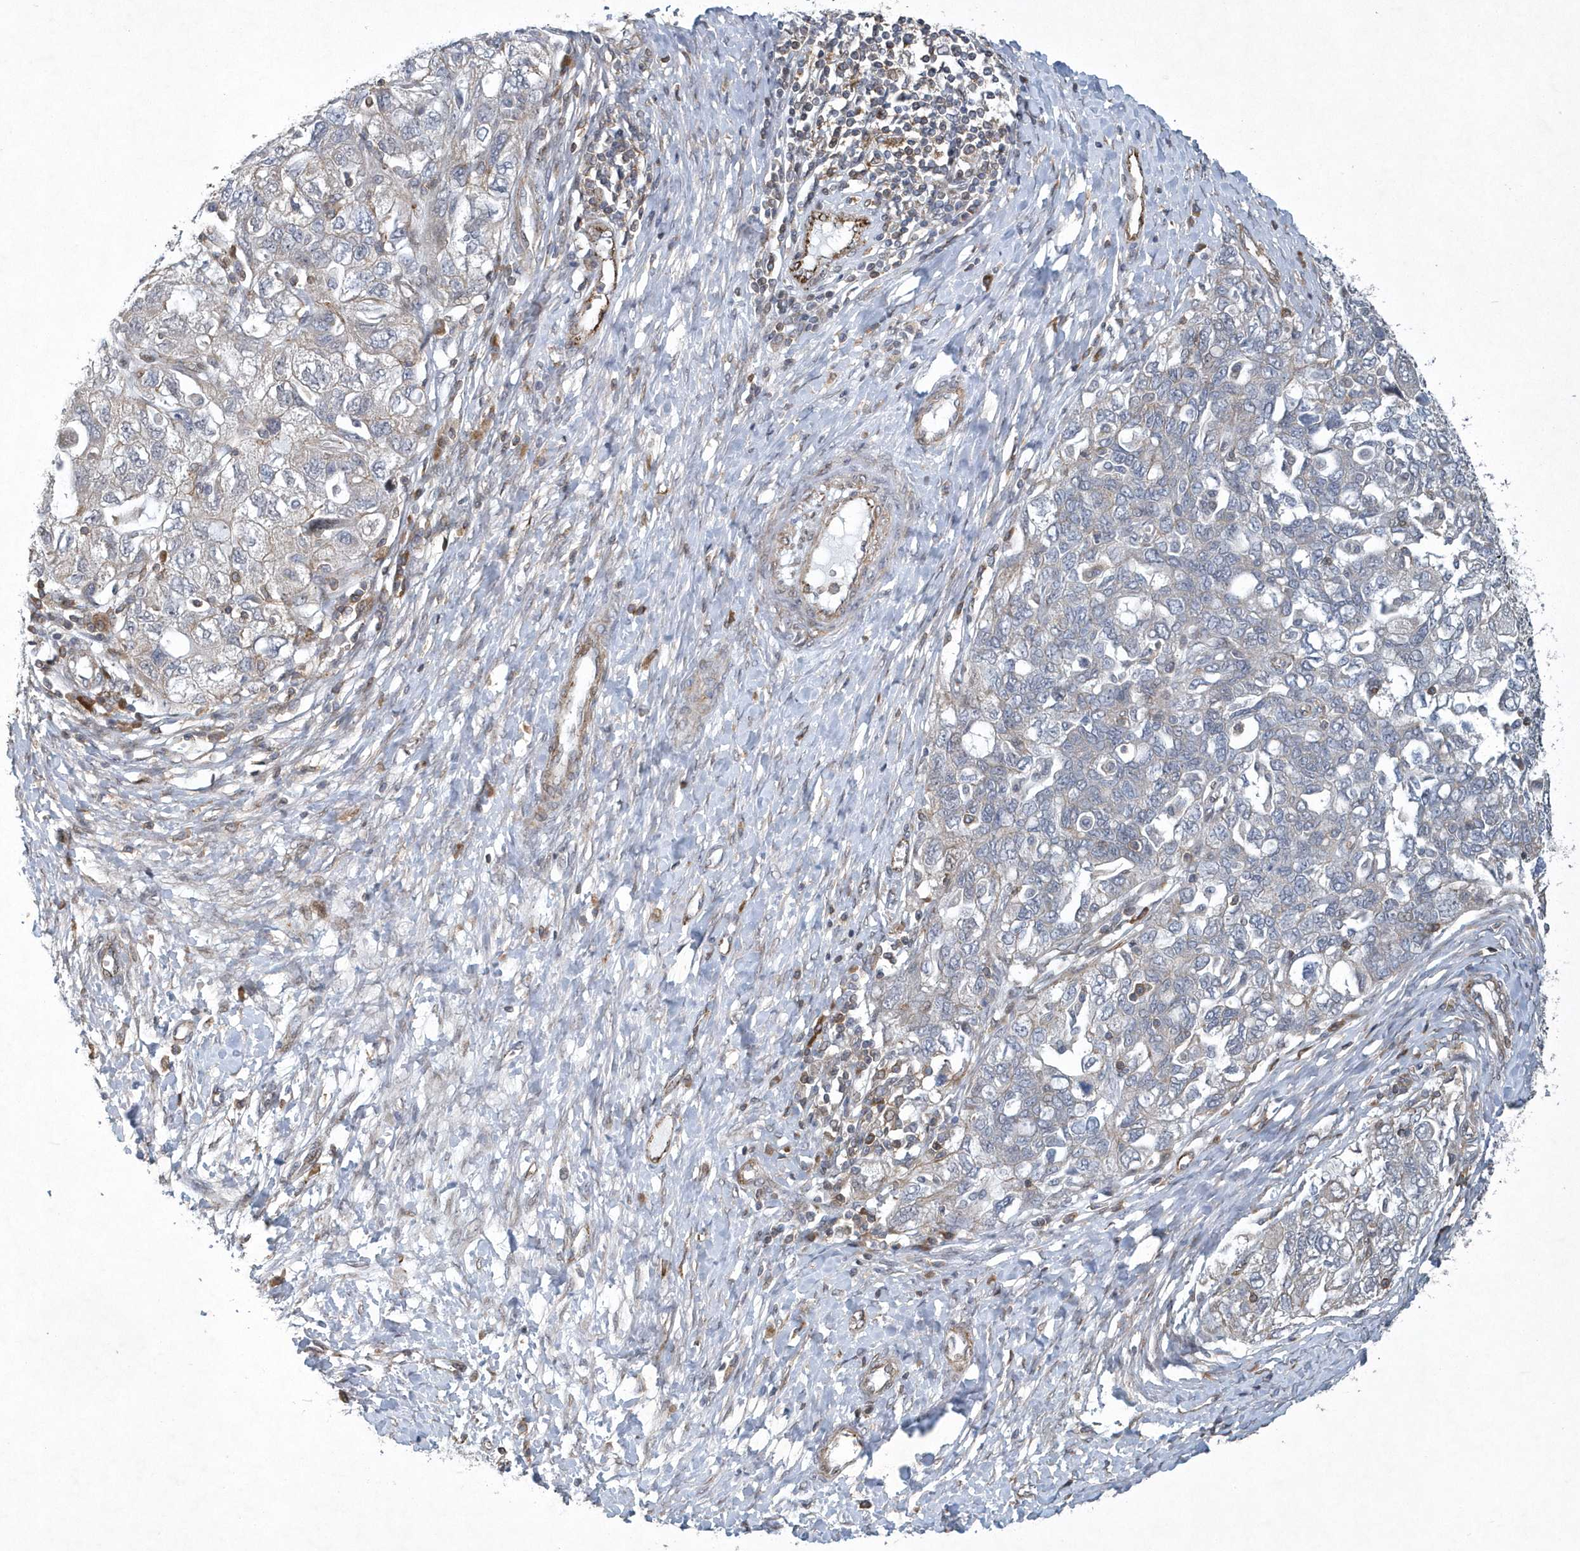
{"staining": {"intensity": "negative", "quantity": "none", "location": "none"}, "tissue": "ovarian cancer", "cell_type": "Tumor cells", "image_type": "cancer", "snomed": [{"axis": "morphology", "description": "Carcinoma, NOS"}, {"axis": "morphology", "description": "Cystadenocarcinoma, serous, NOS"}, {"axis": "topography", "description": "Ovary"}], "caption": "The IHC image has no significant staining in tumor cells of ovarian cancer tissue.", "gene": "N4BP2", "patient": {"sex": "female", "age": 69}}